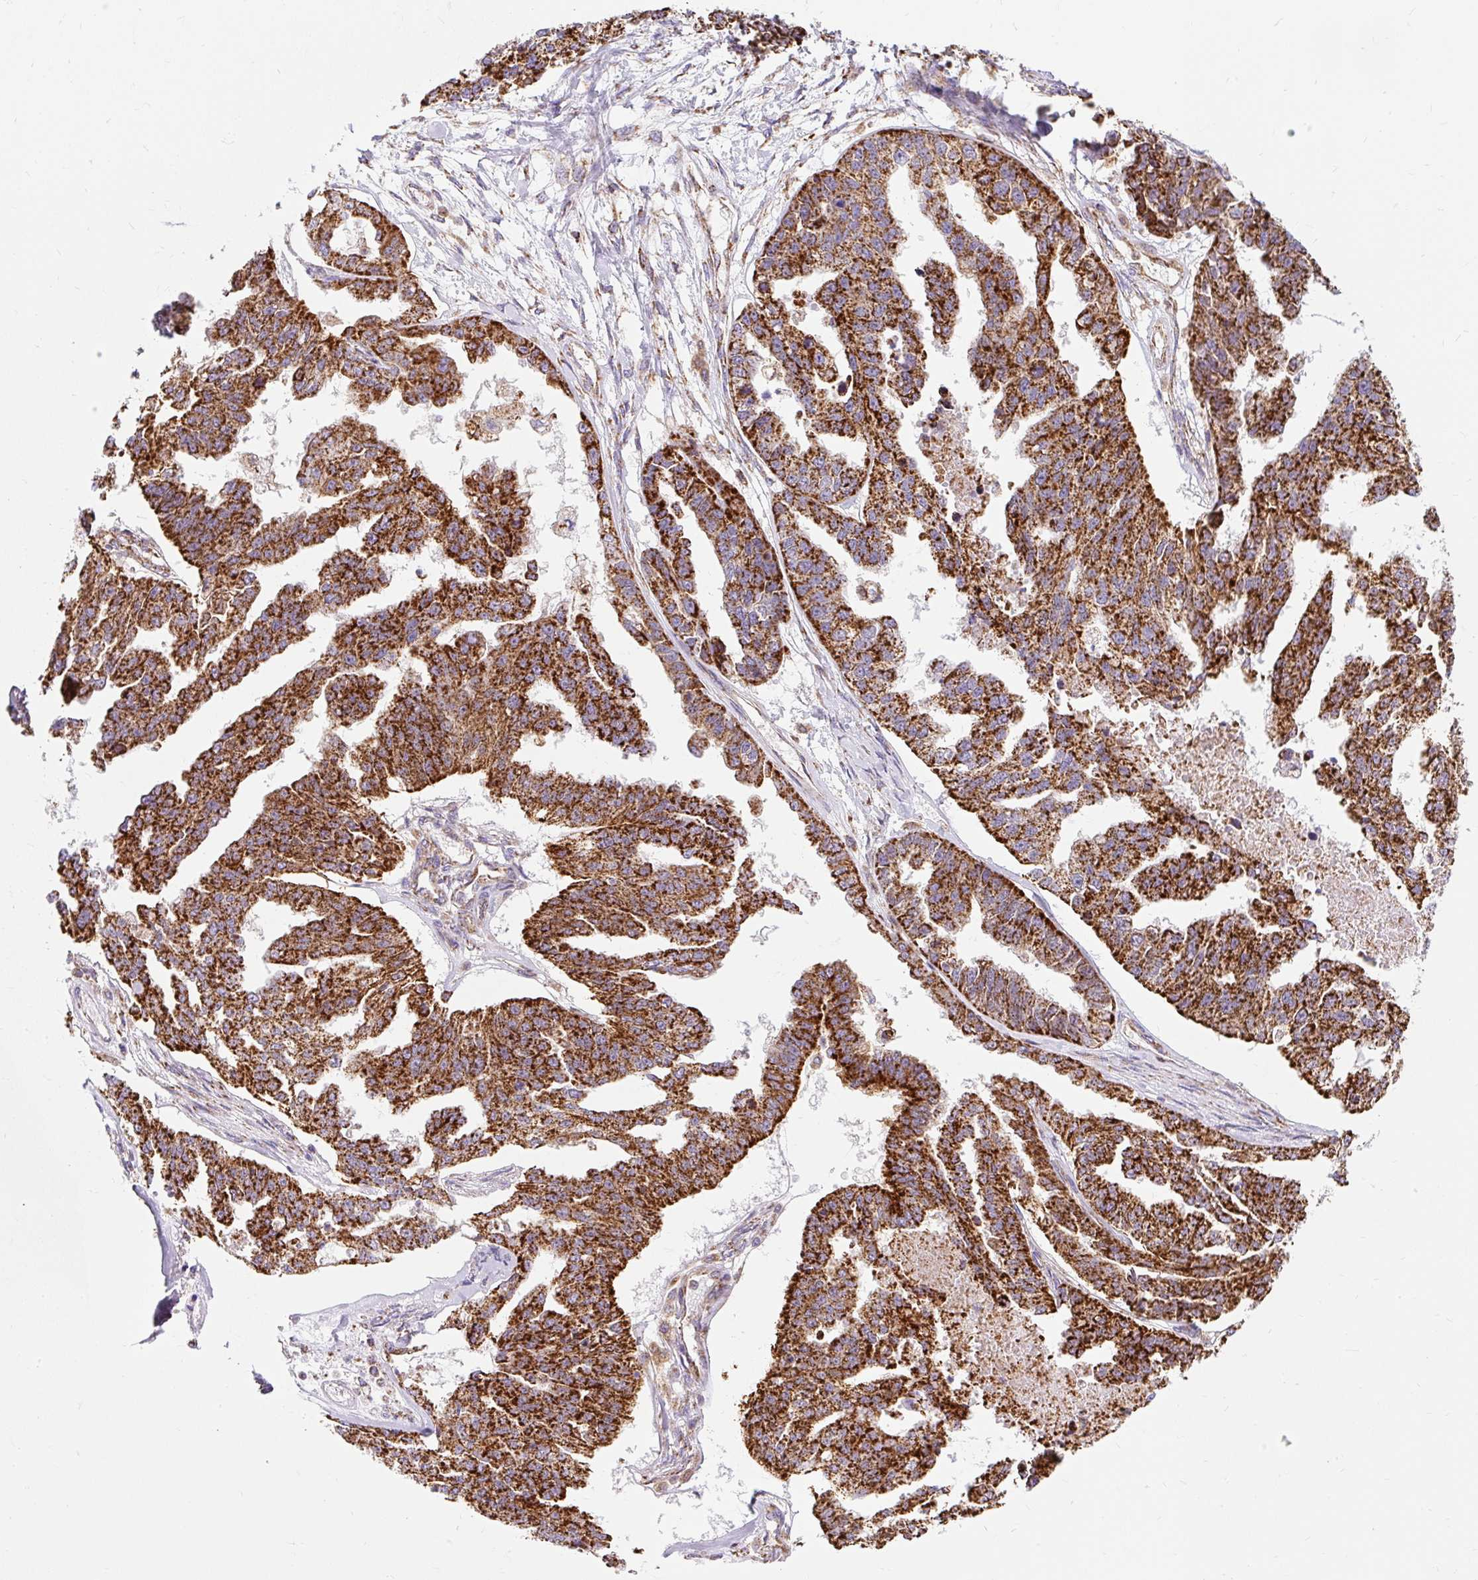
{"staining": {"intensity": "strong", "quantity": ">75%", "location": "cytoplasmic/membranous"}, "tissue": "ovarian cancer", "cell_type": "Tumor cells", "image_type": "cancer", "snomed": [{"axis": "morphology", "description": "Cystadenocarcinoma, serous, NOS"}, {"axis": "topography", "description": "Ovary"}], "caption": "This micrograph exhibits IHC staining of ovarian serous cystadenocarcinoma, with high strong cytoplasmic/membranous expression in about >75% of tumor cells.", "gene": "CEP290", "patient": {"sex": "female", "age": 58}}